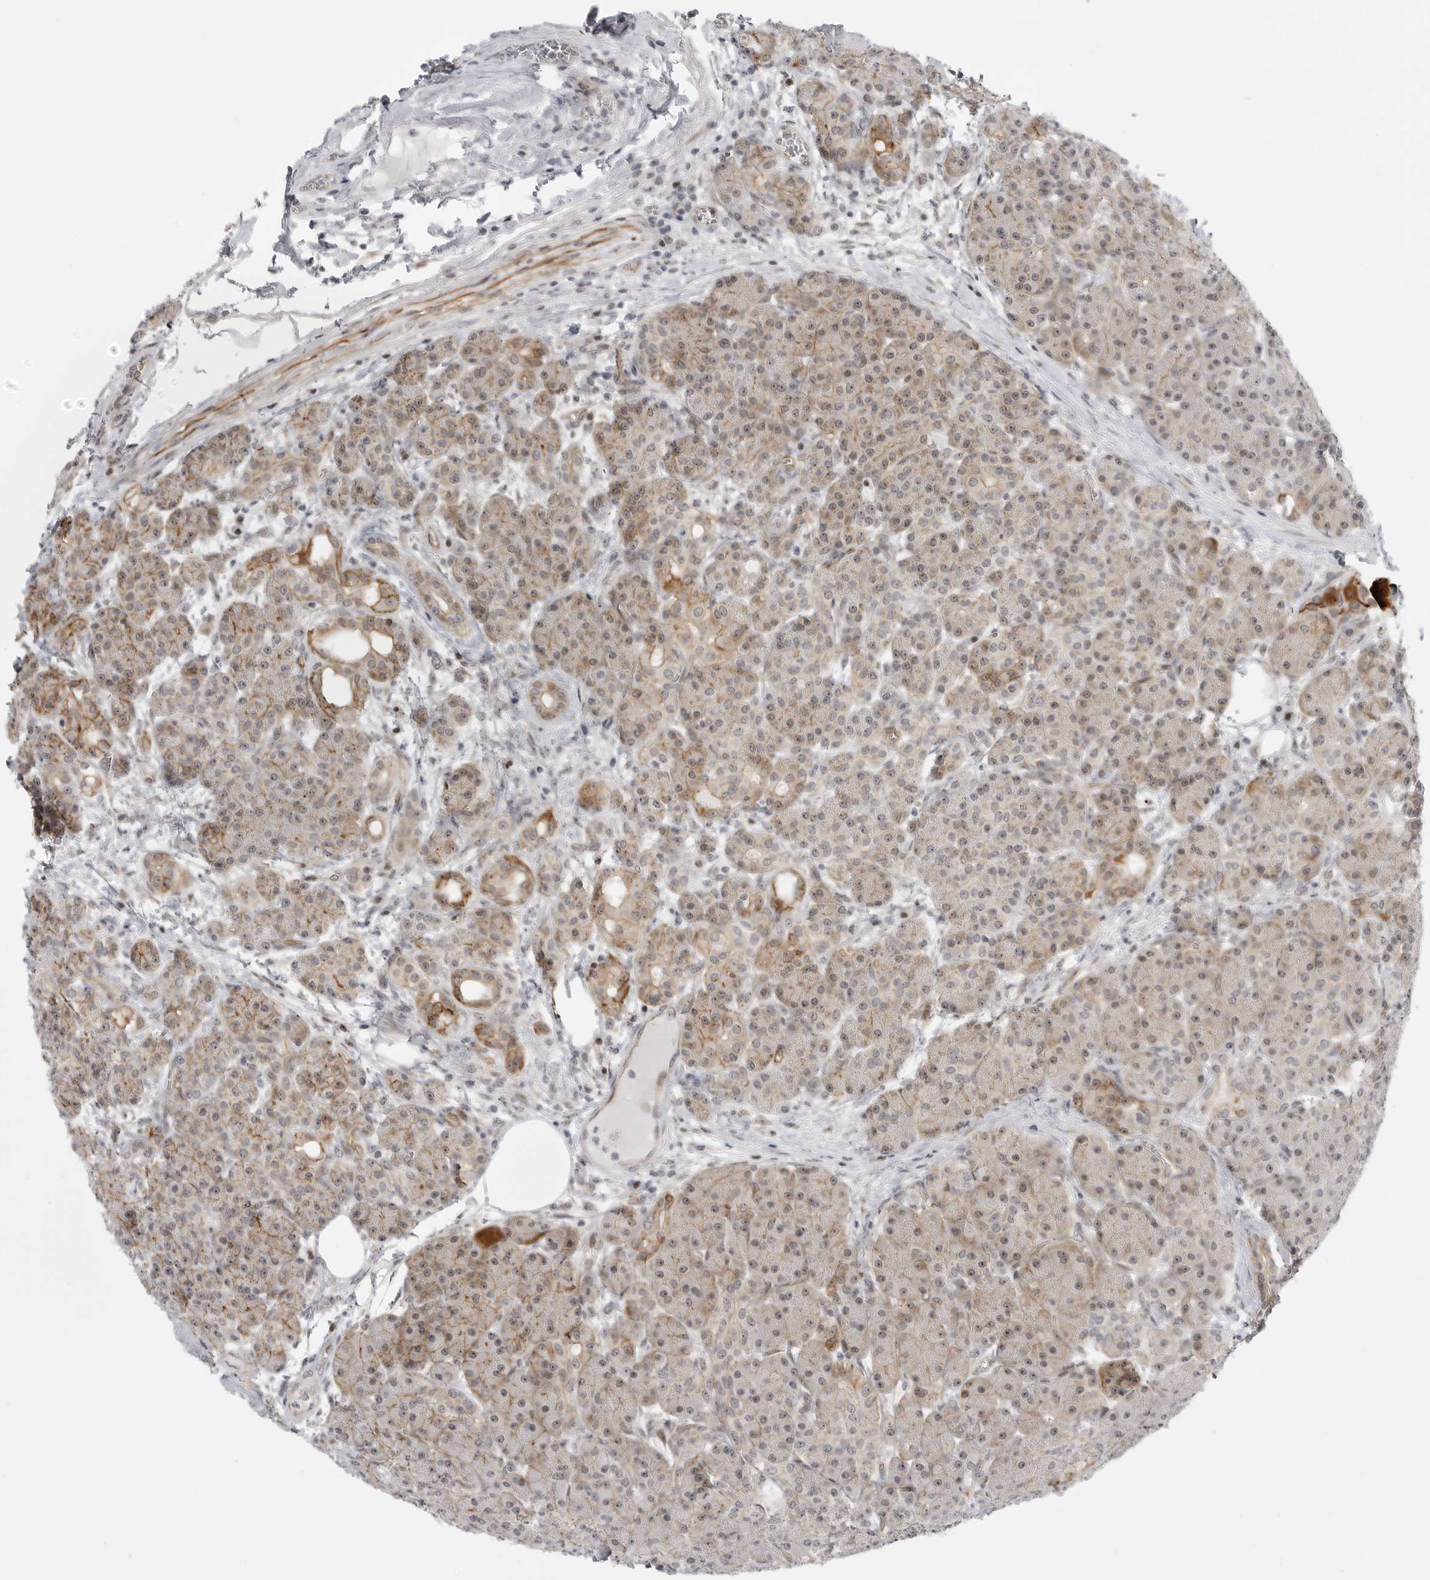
{"staining": {"intensity": "moderate", "quantity": "25%-75%", "location": "cytoplasmic/membranous"}, "tissue": "pancreas", "cell_type": "Exocrine glandular cells", "image_type": "normal", "snomed": [{"axis": "morphology", "description": "Normal tissue, NOS"}, {"axis": "topography", "description": "Pancreas"}], "caption": "Protein analysis of normal pancreas displays moderate cytoplasmic/membranous positivity in about 25%-75% of exocrine glandular cells.", "gene": "CEP295NL", "patient": {"sex": "male", "age": 63}}